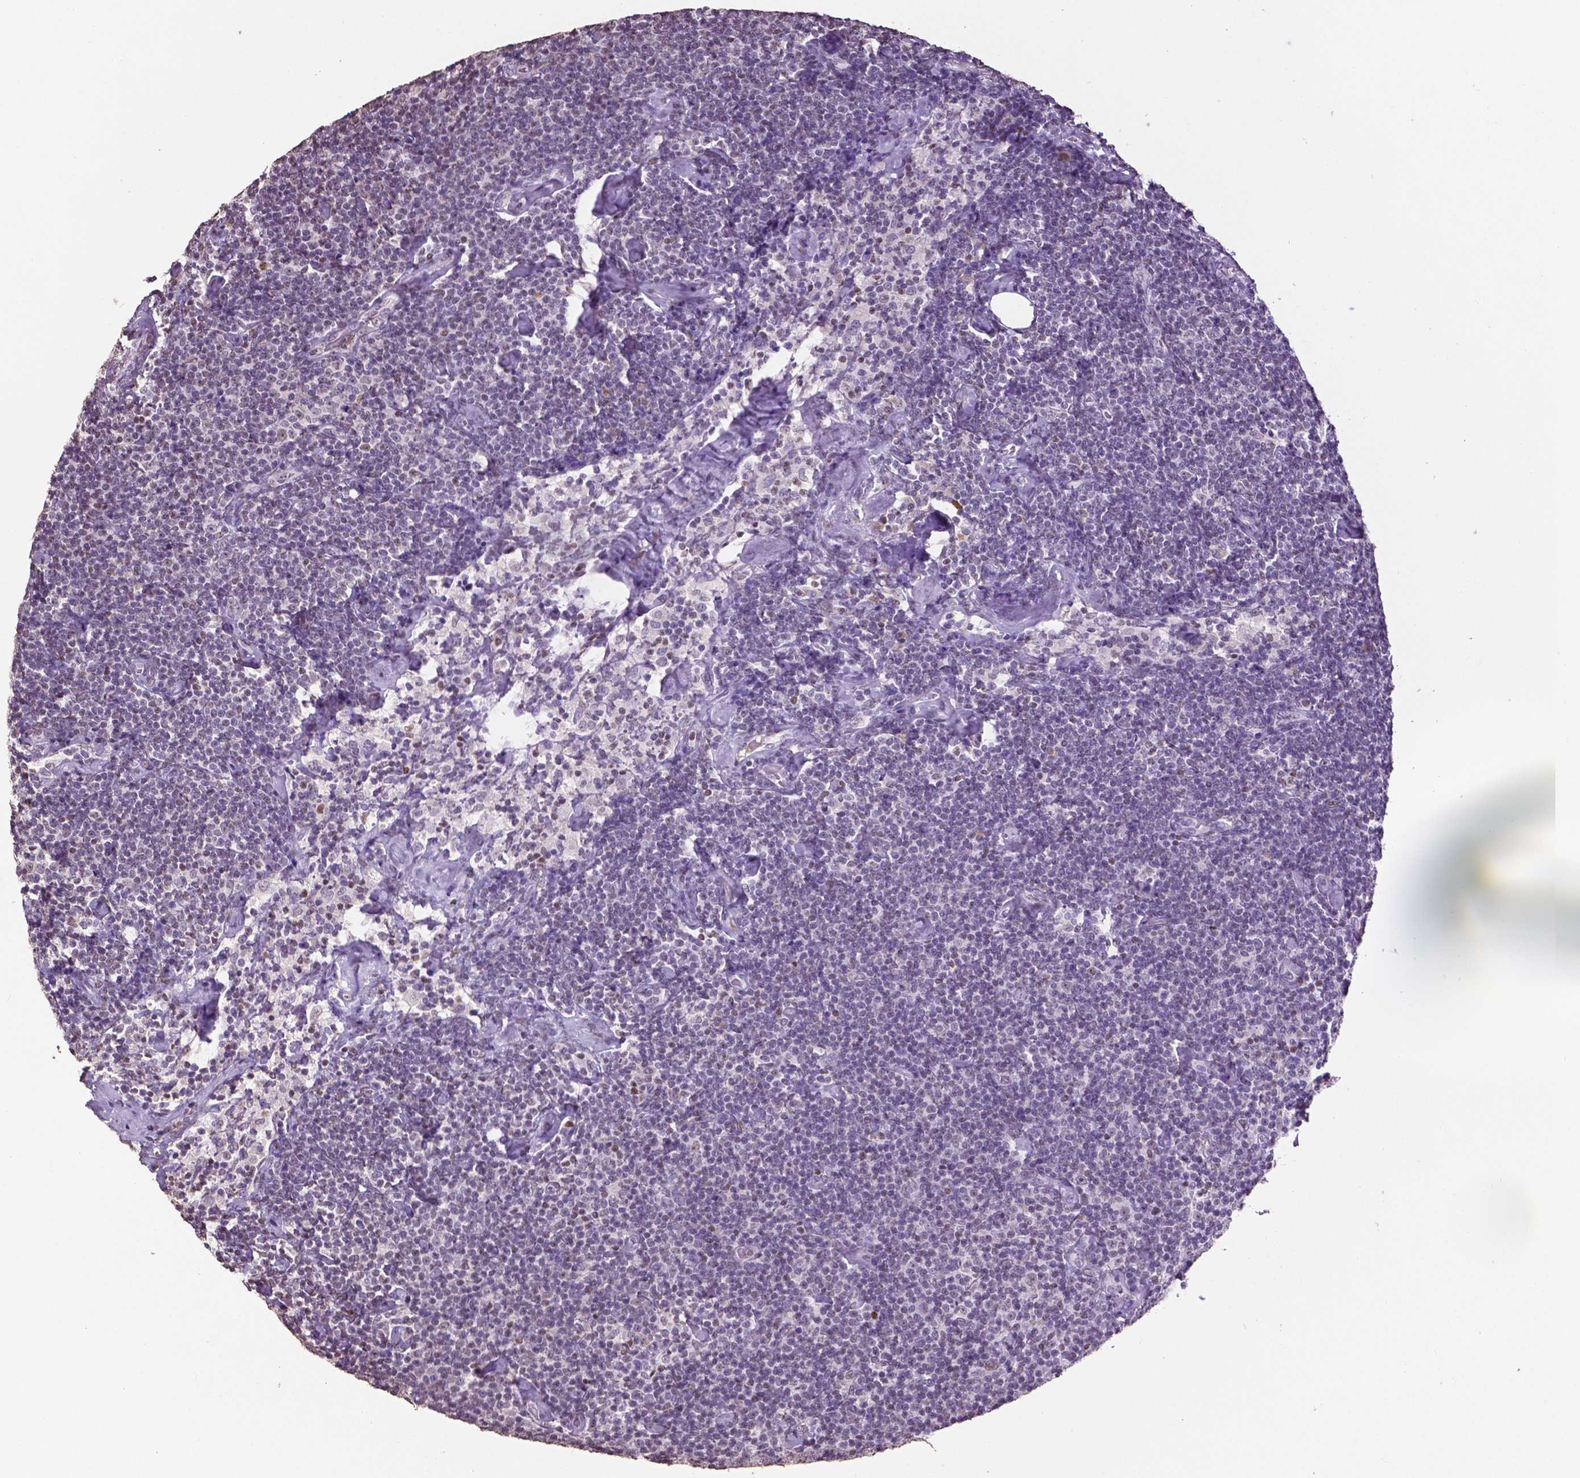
{"staining": {"intensity": "negative", "quantity": "none", "location": "none"}, "tissue": "lymphoma", "cell_type": "Tumor cells", "image_type": "cancer", "snomed": [{"axis": "morphology", "description": "Malignant lymphoma, non-Hodgkin's type, Low grade"}, {"axis": "topography", "description": "Lymph node"}], "caption": "The IHC photomicrograph has no significant expression in tumor cells of lymphoma tissue.", "gene": "RUNX3", "patient": {"sex": "male", "age": 81}}